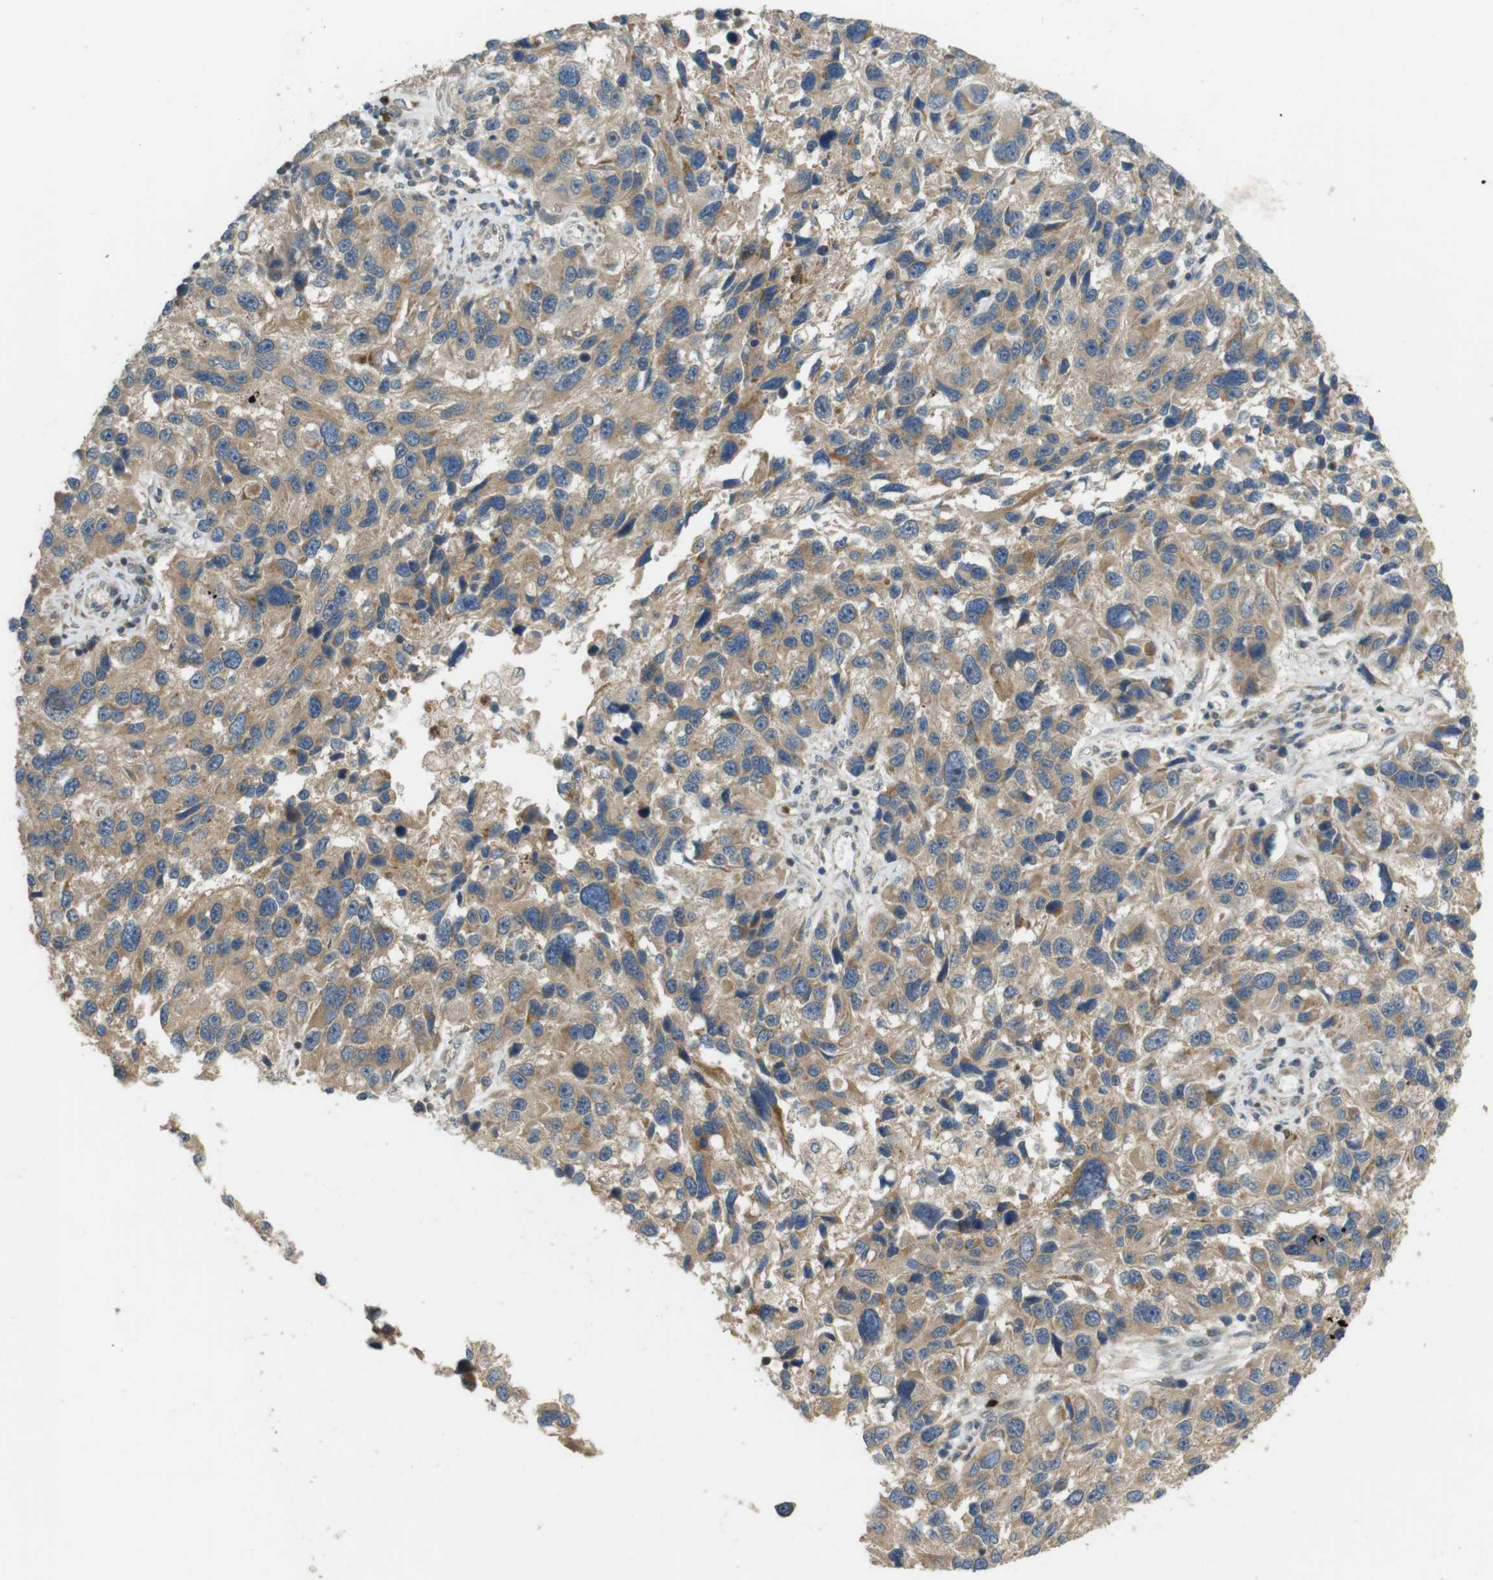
{"staining": {"intensity": "weak", "quantity": ">75%", "location": "cytoplasmic/membranous"}, "tissue": "melanoma", "cell_type": "Tumor cells", "image_type": "cancer", "snomed": [{"axis": "morphology", "description": "Malignant melanoma, NOS"}, {"axis": "topography", "description": "Skin"}], "caption": "Weak cytoplasmic/membranous protein positivity is appreciated in approximately >75% of tumor cells in malignant melanoma.", "gene": "TMX3", "patient": {"sex": "male", "age": 53}}